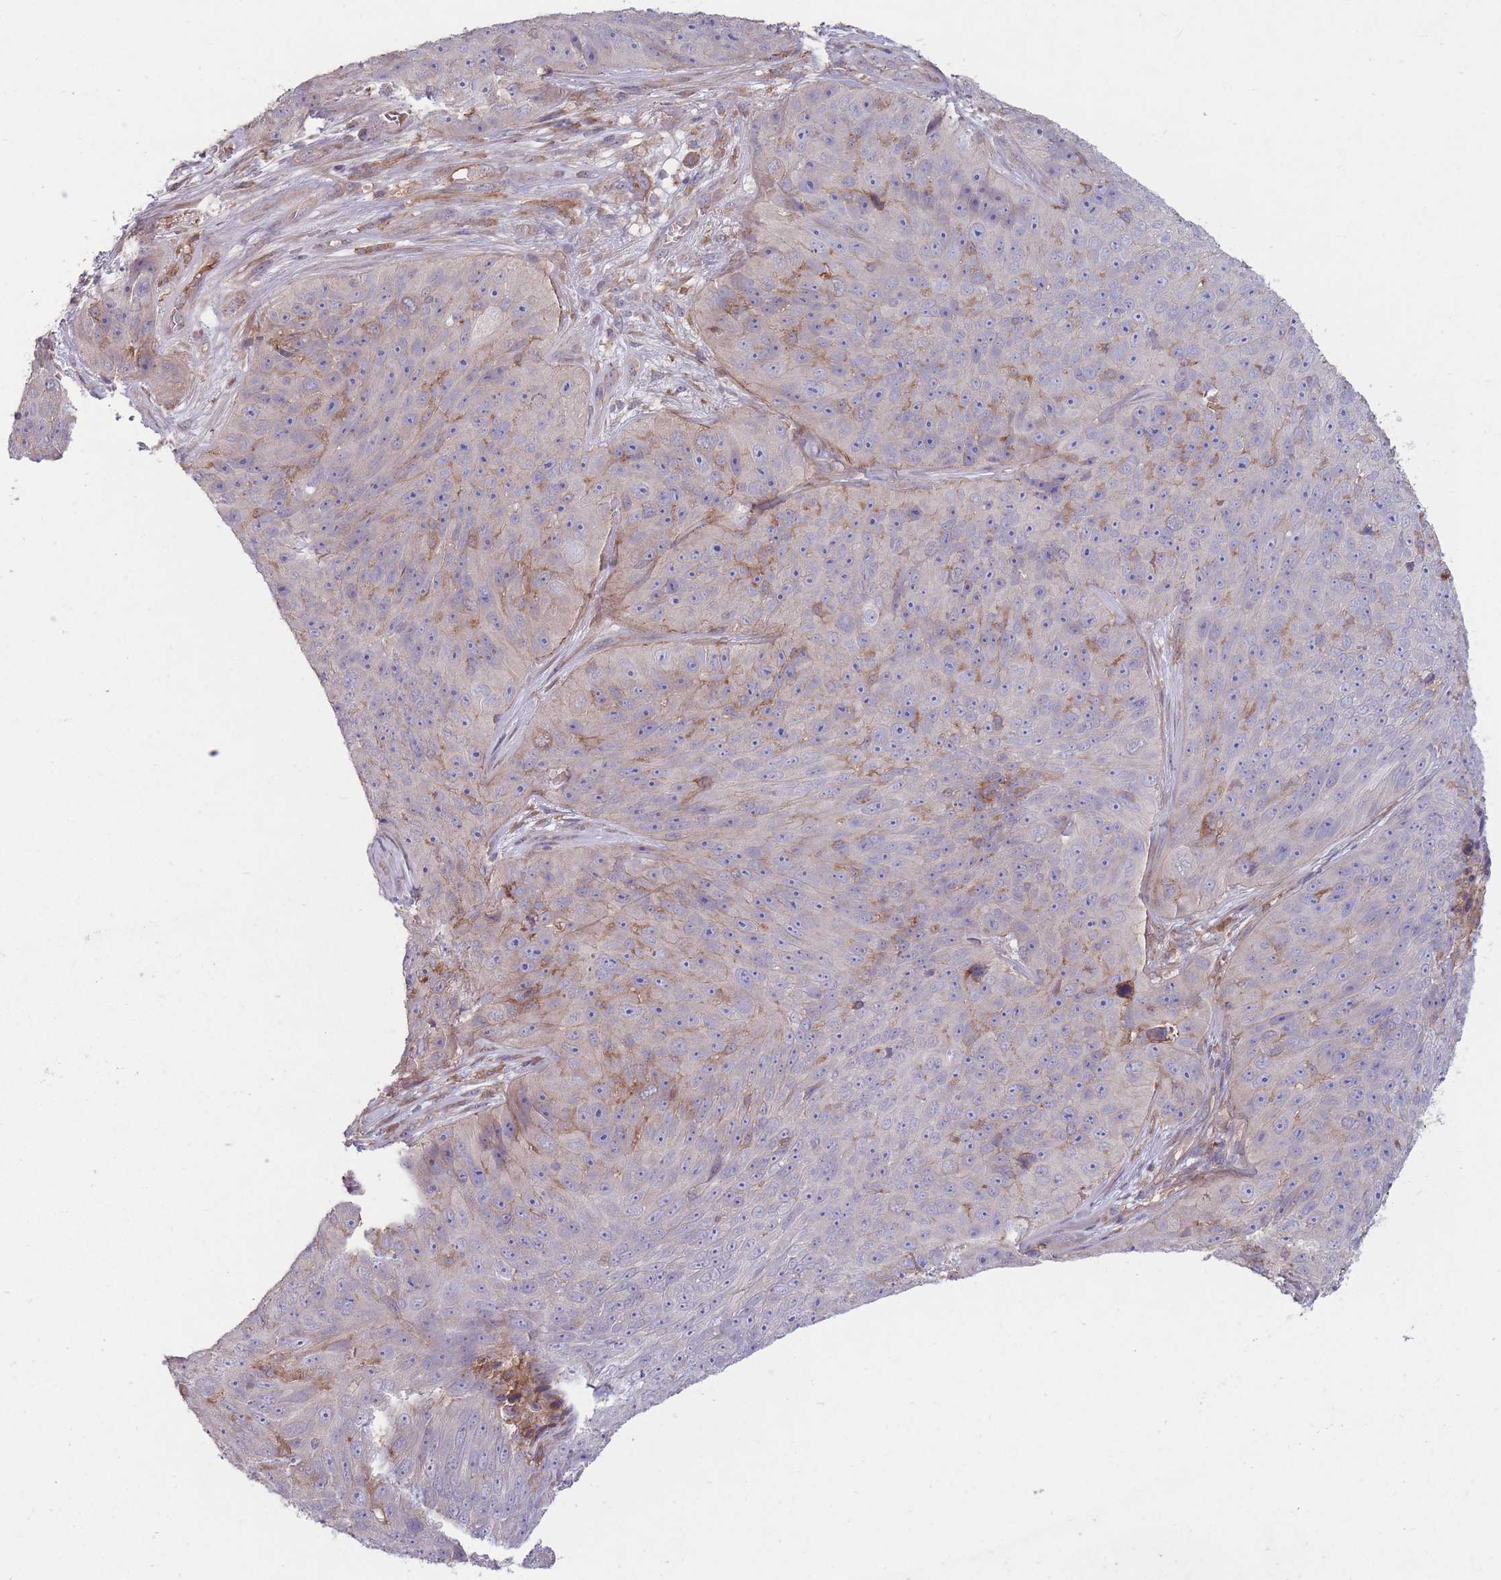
{"staining": {"intensity": "negative", "quantity": "none", "location": "none"}, "tissue": "skin cancer", "cell_type": "Tumor cells", "image_type": "cancer", "snomed": [{"axis": "morphology", "description": "Squamous cell carcinoma, NOS"}, {"axis": "topography", "description": "Skin"}], "caption": "High magnification brightfield microscopy of skin squamous cell carcinoma stained with DAB (3,3'-diaminobenzidine) (brown) and counterstained with hematoxylin (blue): tumor cells show no significant expression.", "gene": "OR2V2", "patient": {"sex": "female", "age": 87}}